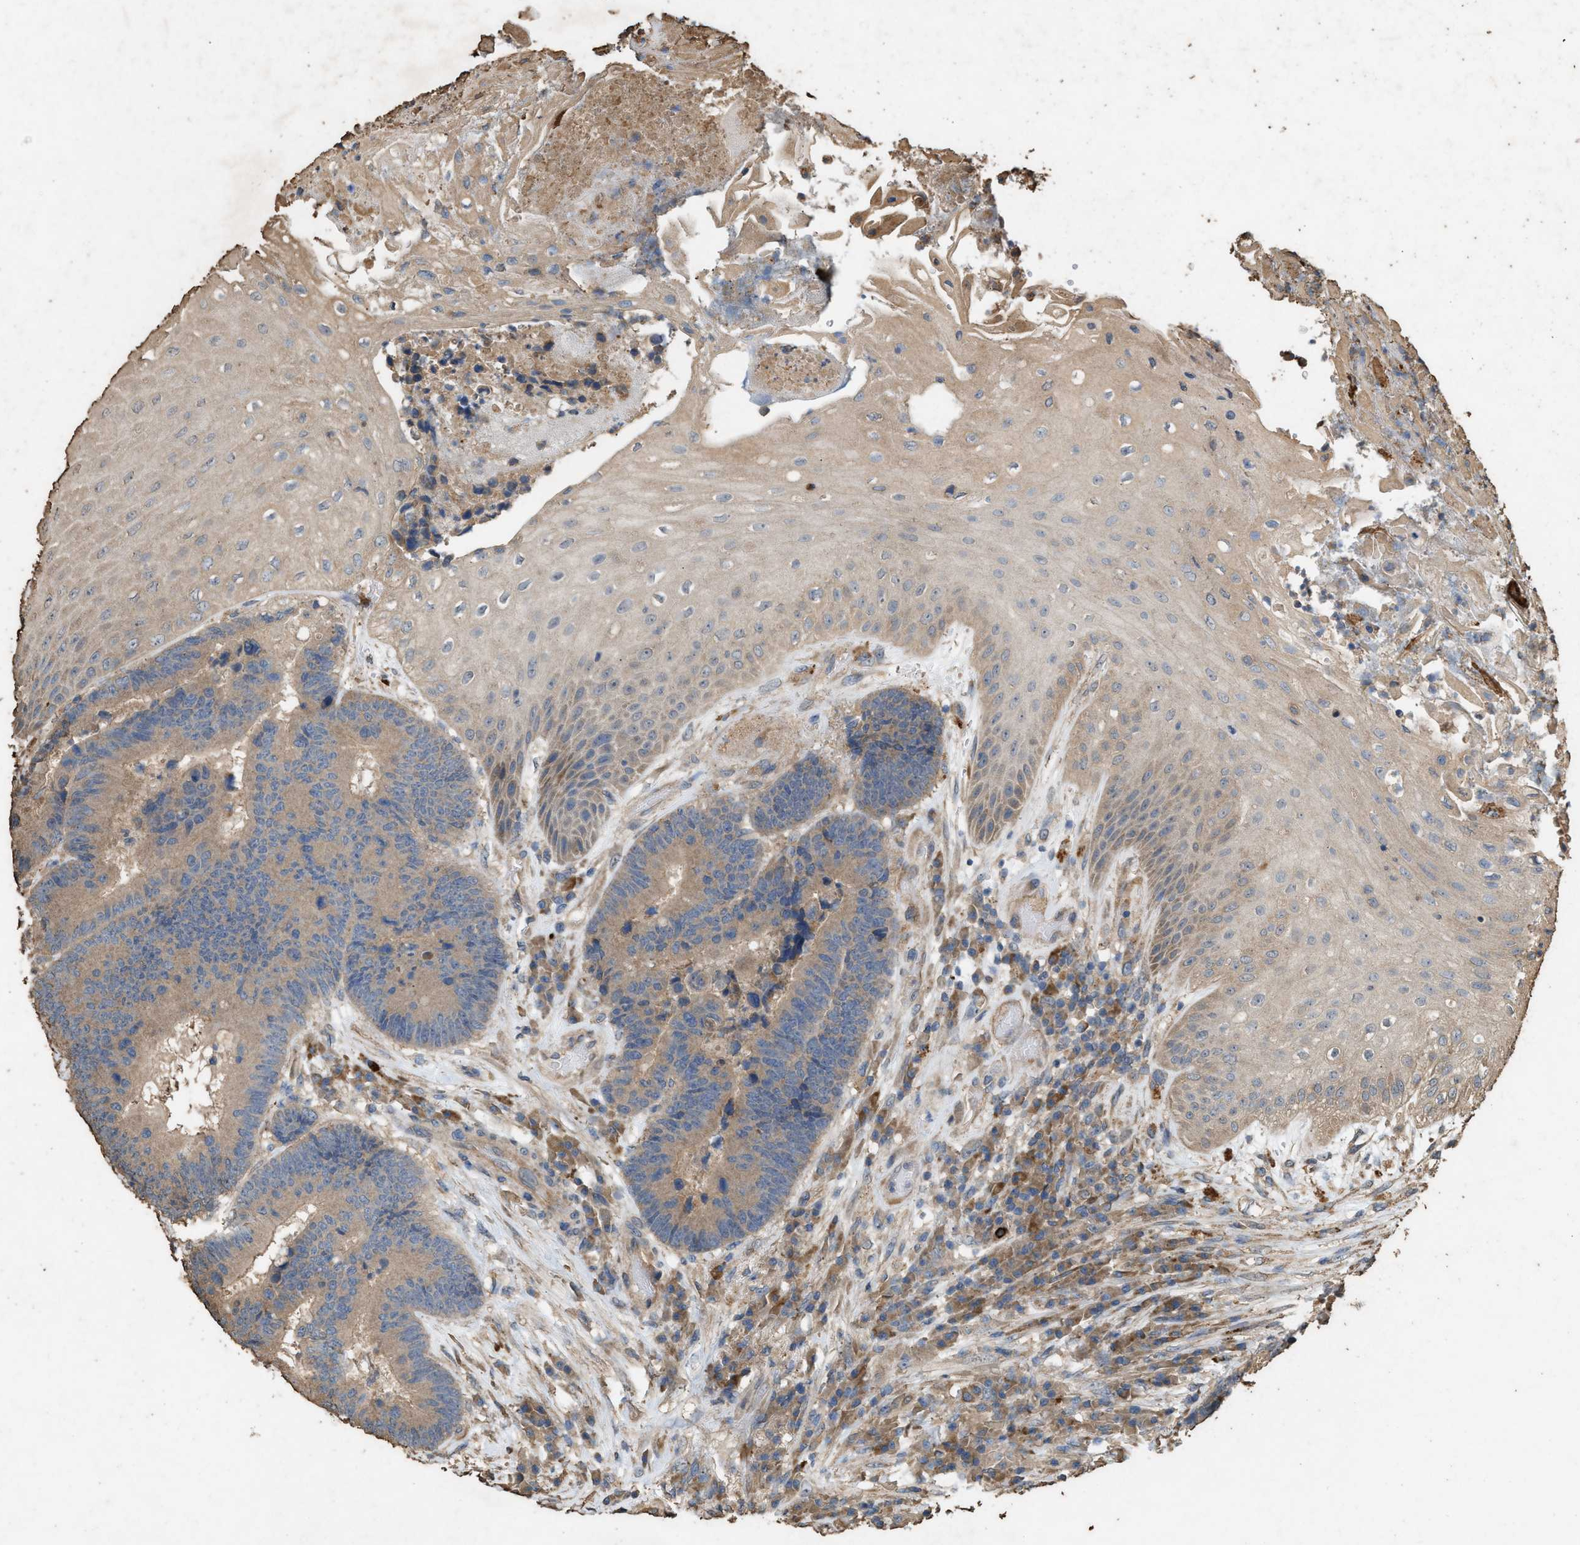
{"staining": {"intensity": "weak", "quantity": ">75%", "location": "cytoplasmic/membranous"}, "tissue": "colorectal cancer", "cell_type": "Tumor cells", "image_type": "cancer", "snomed": [{"axis": "morphology", "description": "Adenocarcinoma, NOS"}, {"axis": "topography", "description": "Rectum"}, {"axis": "topography", "description": "Anal"}], "caption": "Human colorectal adenocarcinoma stained with a brown dye exhibits weak cytoplasmic/membranous positive positivity in approximately >75% of tumor cells.", "gene": "DCAF7", "patient": {"sex": "female", "age": 89}}